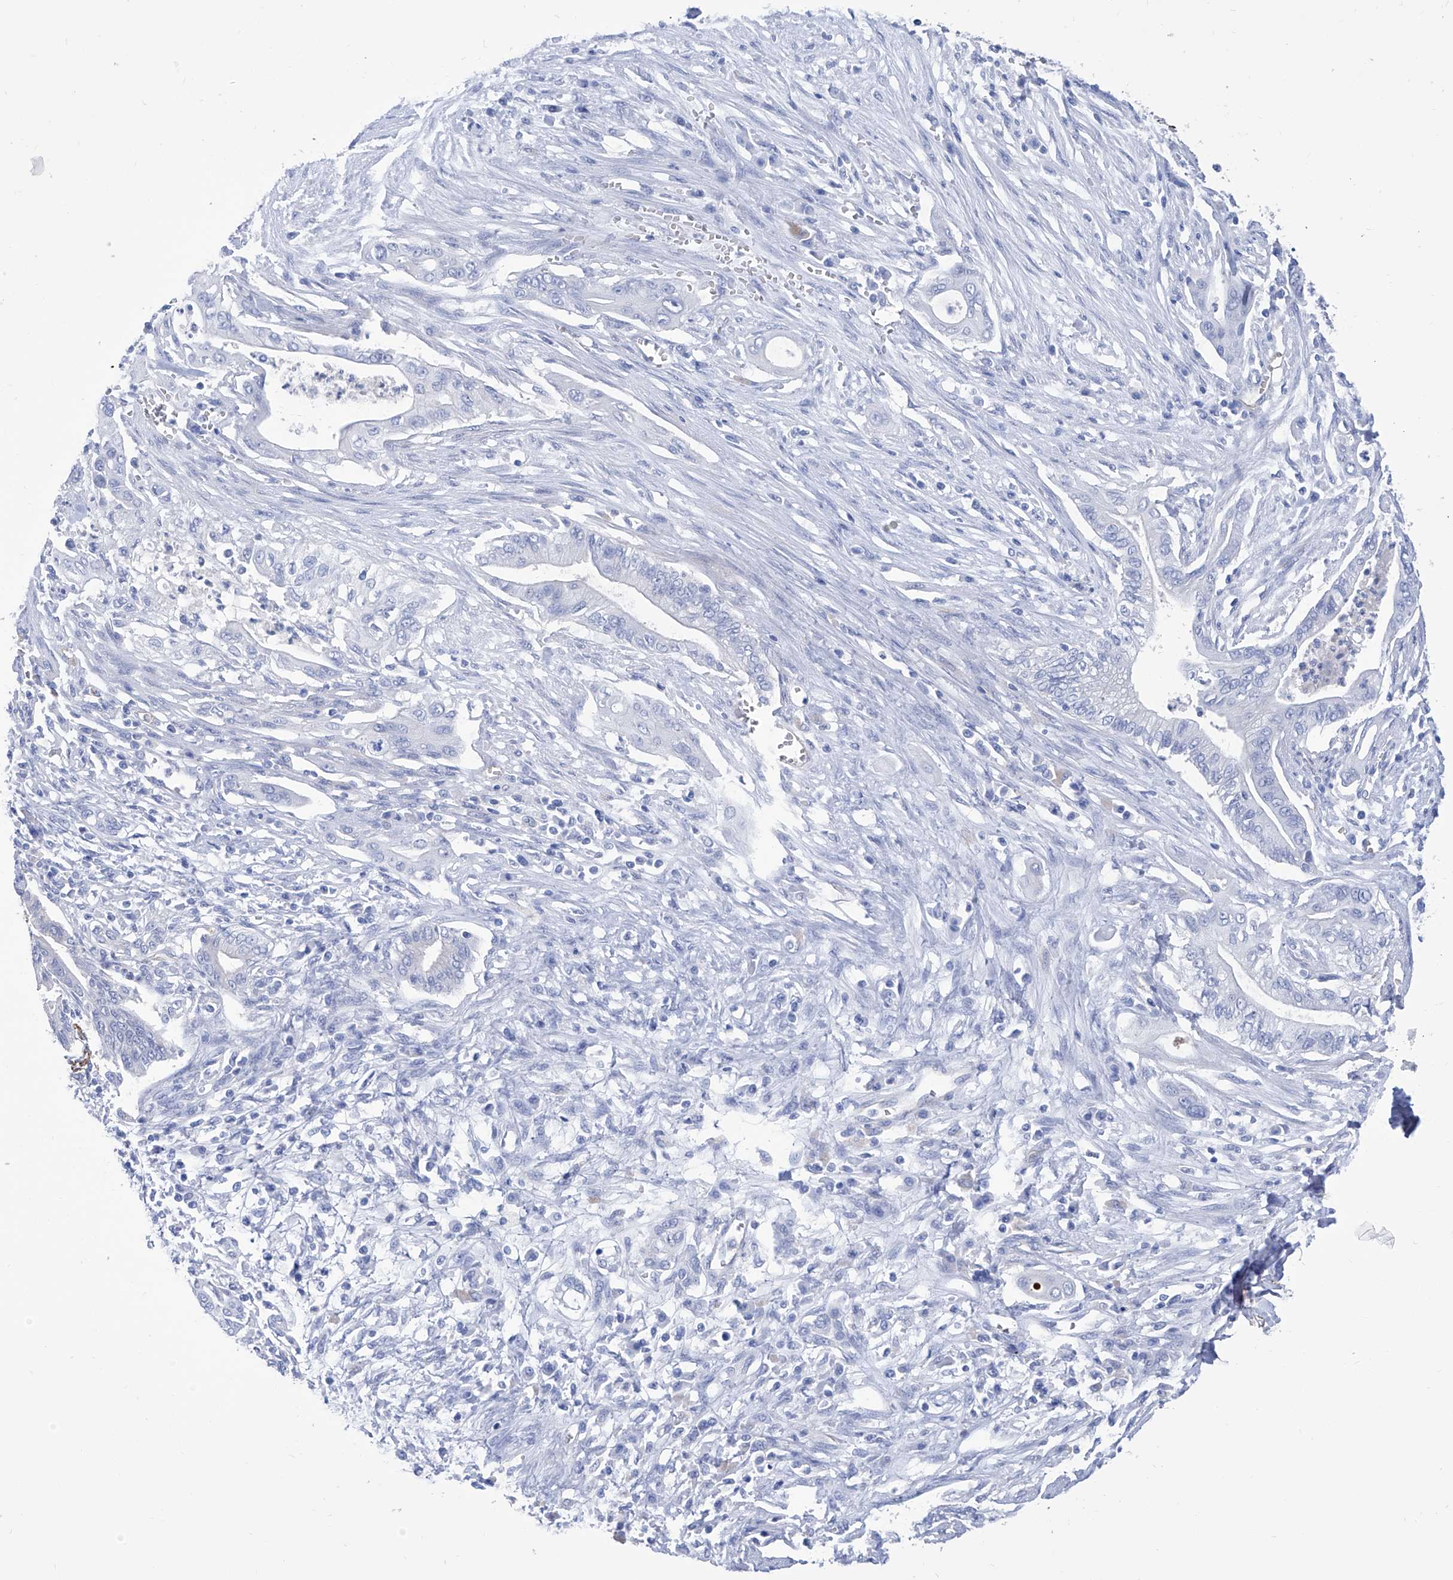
{"staining": {"intensity": "negative", "quantity": "none", "location": "none"}, "tissue": "pancreatic cancer", "cell_type": "Tumor cells", "image_type": "cancer", "snomed": [{"axis": "morphology", "description": "Adenocarcinoma, NOS"}, {"axis": "topography", "description": "Pancreas"}], "caption": "Pancreatic cancer stained for a protein using IHC demonstrates no positivity tumor cells.", "gene": "SMS", "patient": {"sex": "male", "age": 58}}